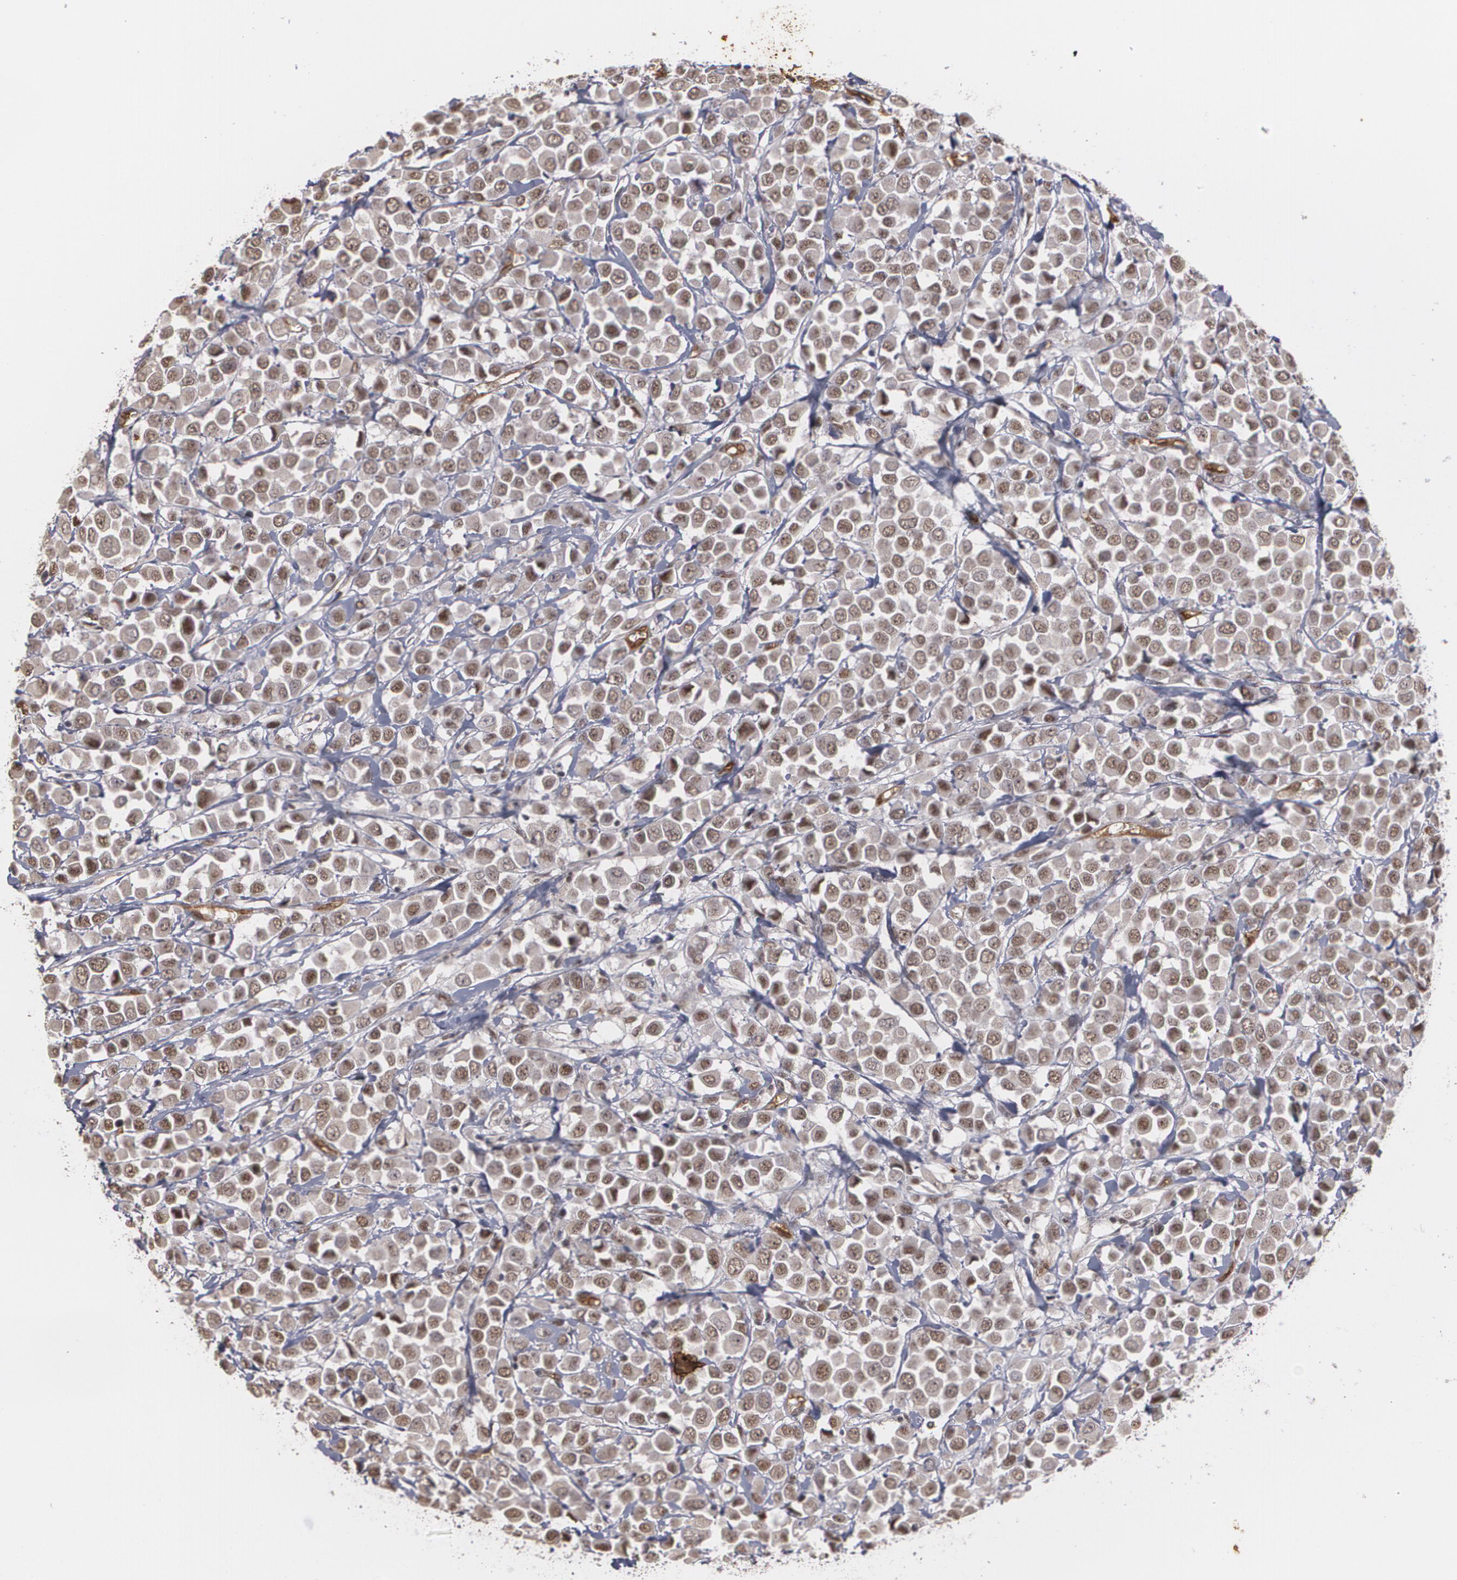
{"staining": {"intensity": "weak", "quantity": ">75%", "location": "nuclear"}, "tissue": "breast cancer", "cell_type": "Tumor cells", "image_type": "cancer", "snomed": [{"axis": "morphology", "description": "Duct carcinoma"}, {"axis": "topography", "description": "Breast"}], "caption": "Breast cancer stained with DAB (3,3'-diaminobenzidine) IHC exhibits low levels of weak nuclear positivity in approximately >75% of tumor cells. (Brightfield microscopy of DAB IHC at high magnification).", "gene": "ZNF75A", "patient": {"sex": "female", "age": 61}}